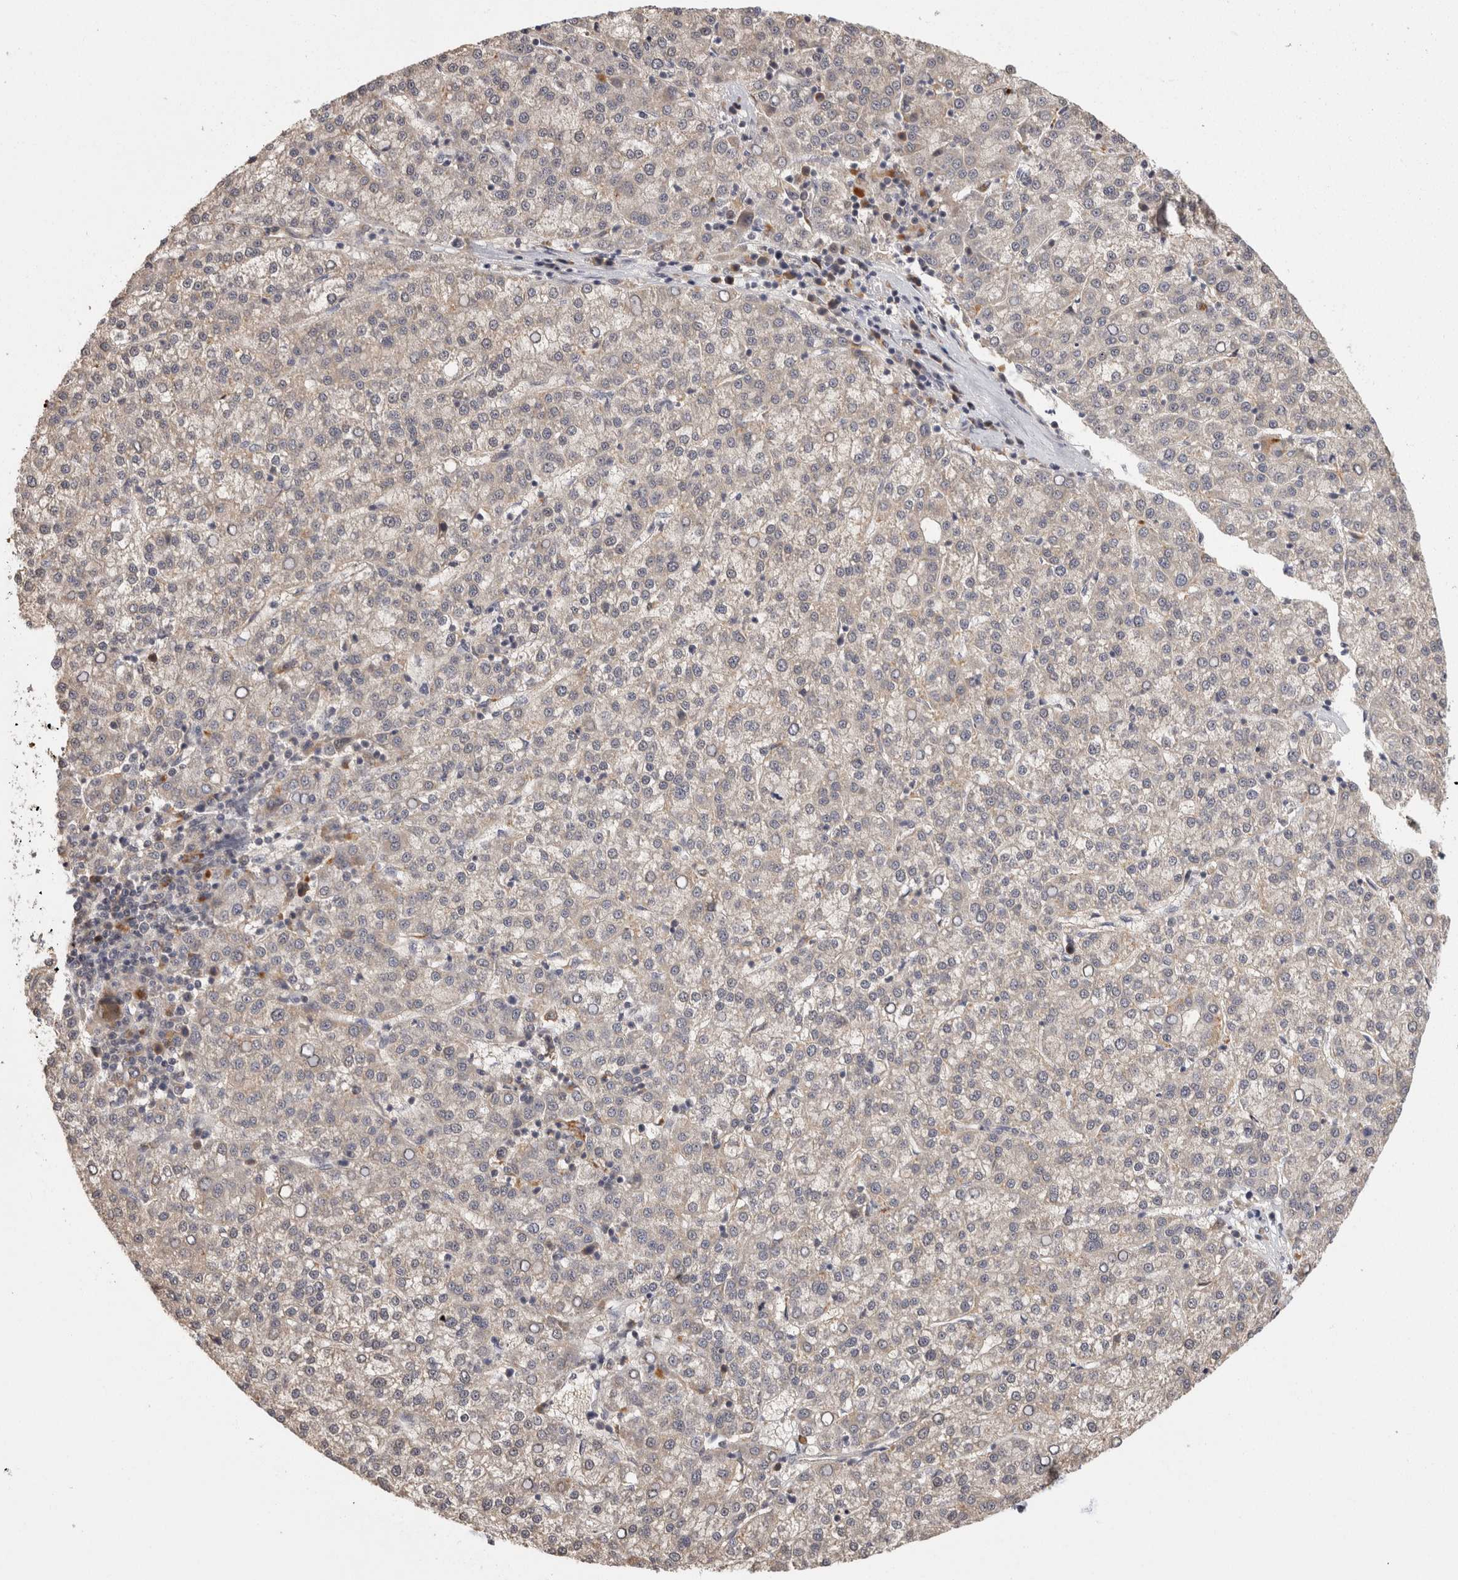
{"staining": {"intensity": "negative", "quantity": "none", "location": "none"}, "tissue": "liver cancer", "cell_type": "Tumor cells", "image_type": "cancer", "snomed": [{"axis": "morphology", "description": "Carcinoma, Hepatocellular, NOS"}, {"axis": "topography", "description": "Liver"}], "caption": "IHC image of neoplastic tissue: liver cancer stained with DAB reveals no significant protein expression in tumor cells. (Immunohistochemistry (ihc), brightfield microscopy, high magnification).", "gene": "ACAT2", "patient": {"sex": "female", "age": 58}}